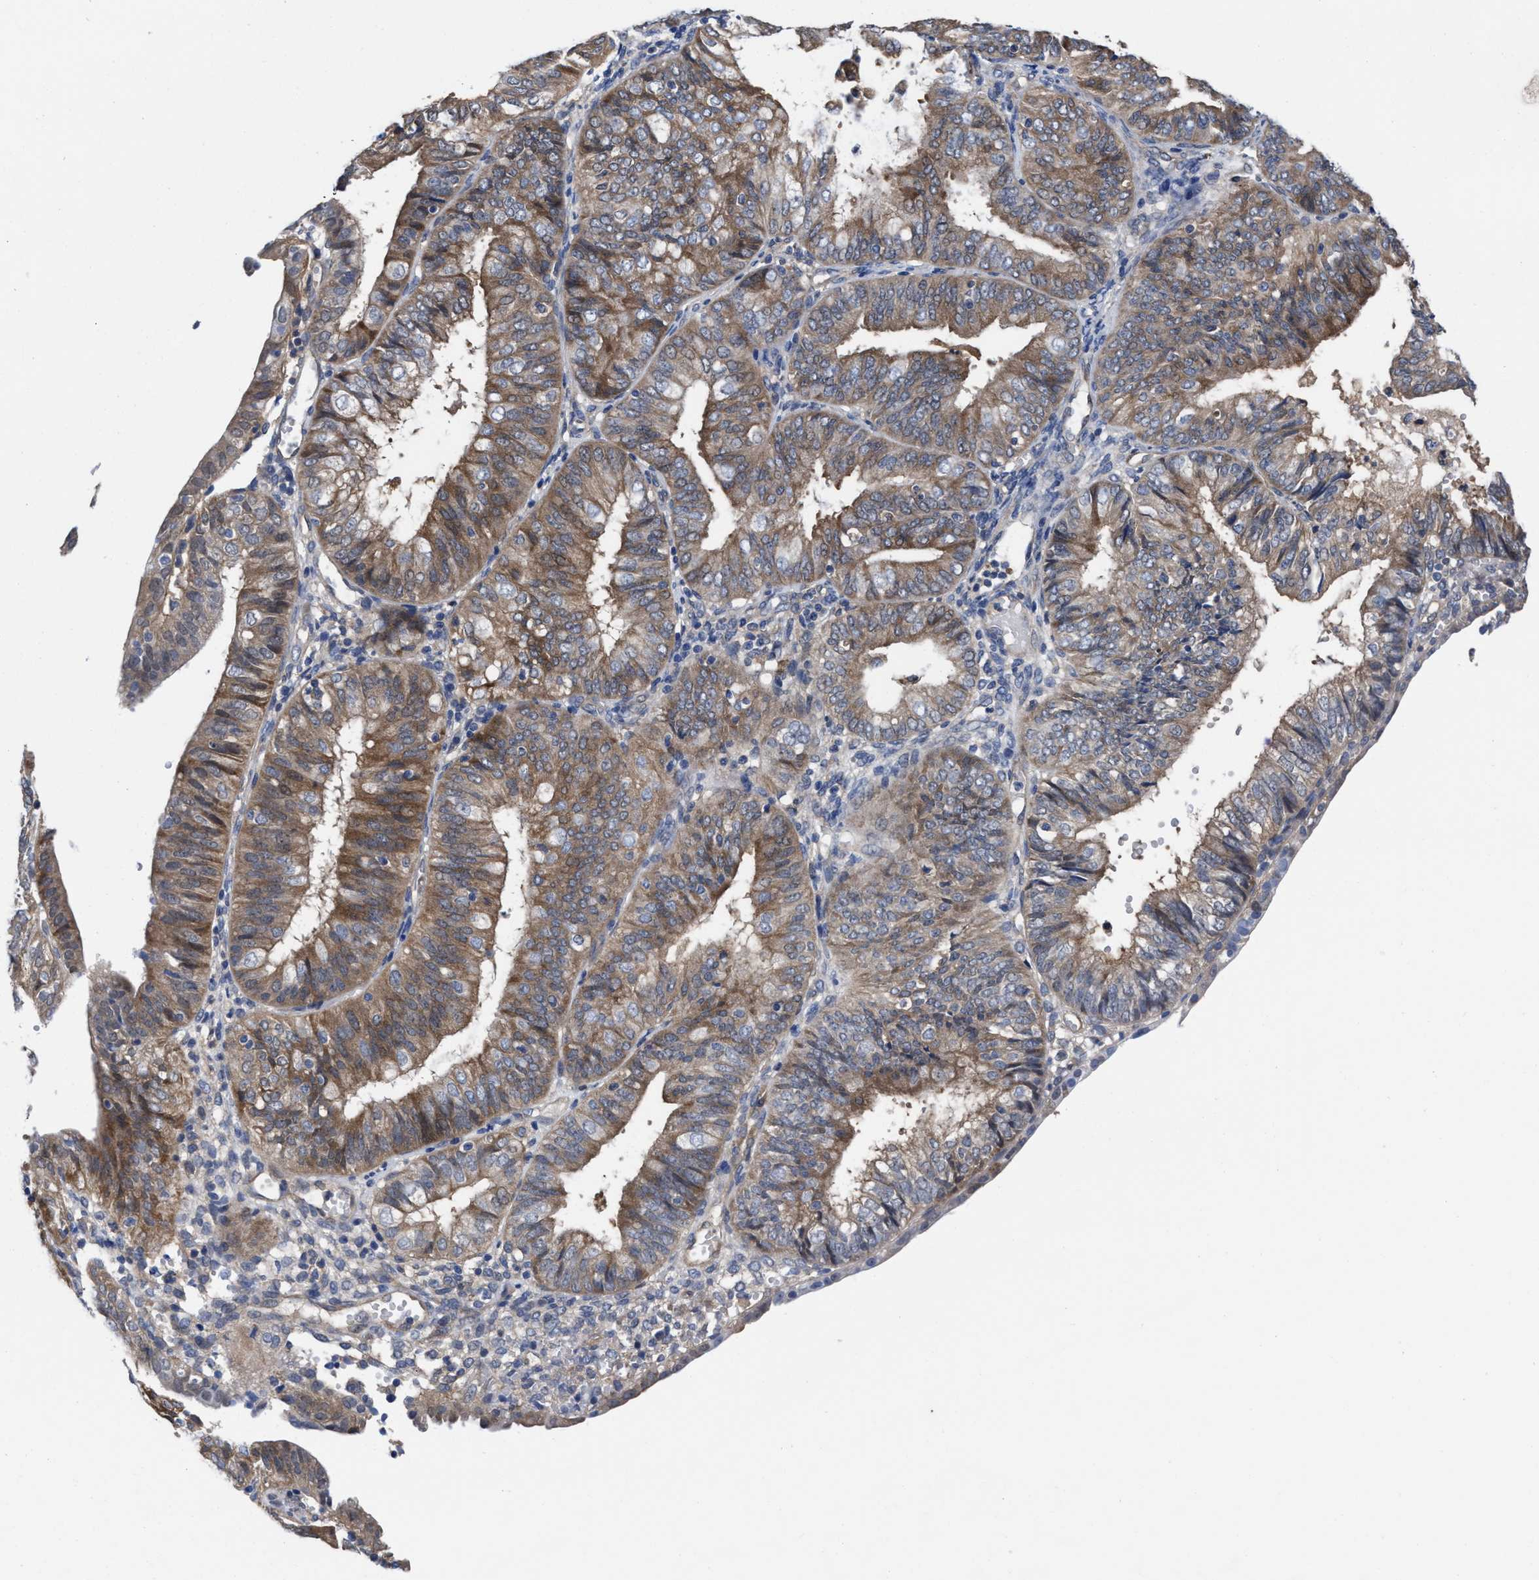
{"staining": {"intensity": "moderate", "quantity": ">75%", "location": "cytoplasmic/membranous"}, "tissue": "endometrial cancer", "cell_type": "Tumor cells", "image_type": "cancer", "snomed": [{"axis": "morphology", "description": "Adenocarcinoma, NOS"}, {"axis": "topography", "description": "Endometrium"}], "caption": "Adenocarcinoma (endometrial) was stained to show a protein in brown. There is medium levels of moderate cytoplasmic/membranous positivity in about >75% of tumor cells.", "gene": "TXNDC17", "patient": {"sex": "female", "age": 58}}